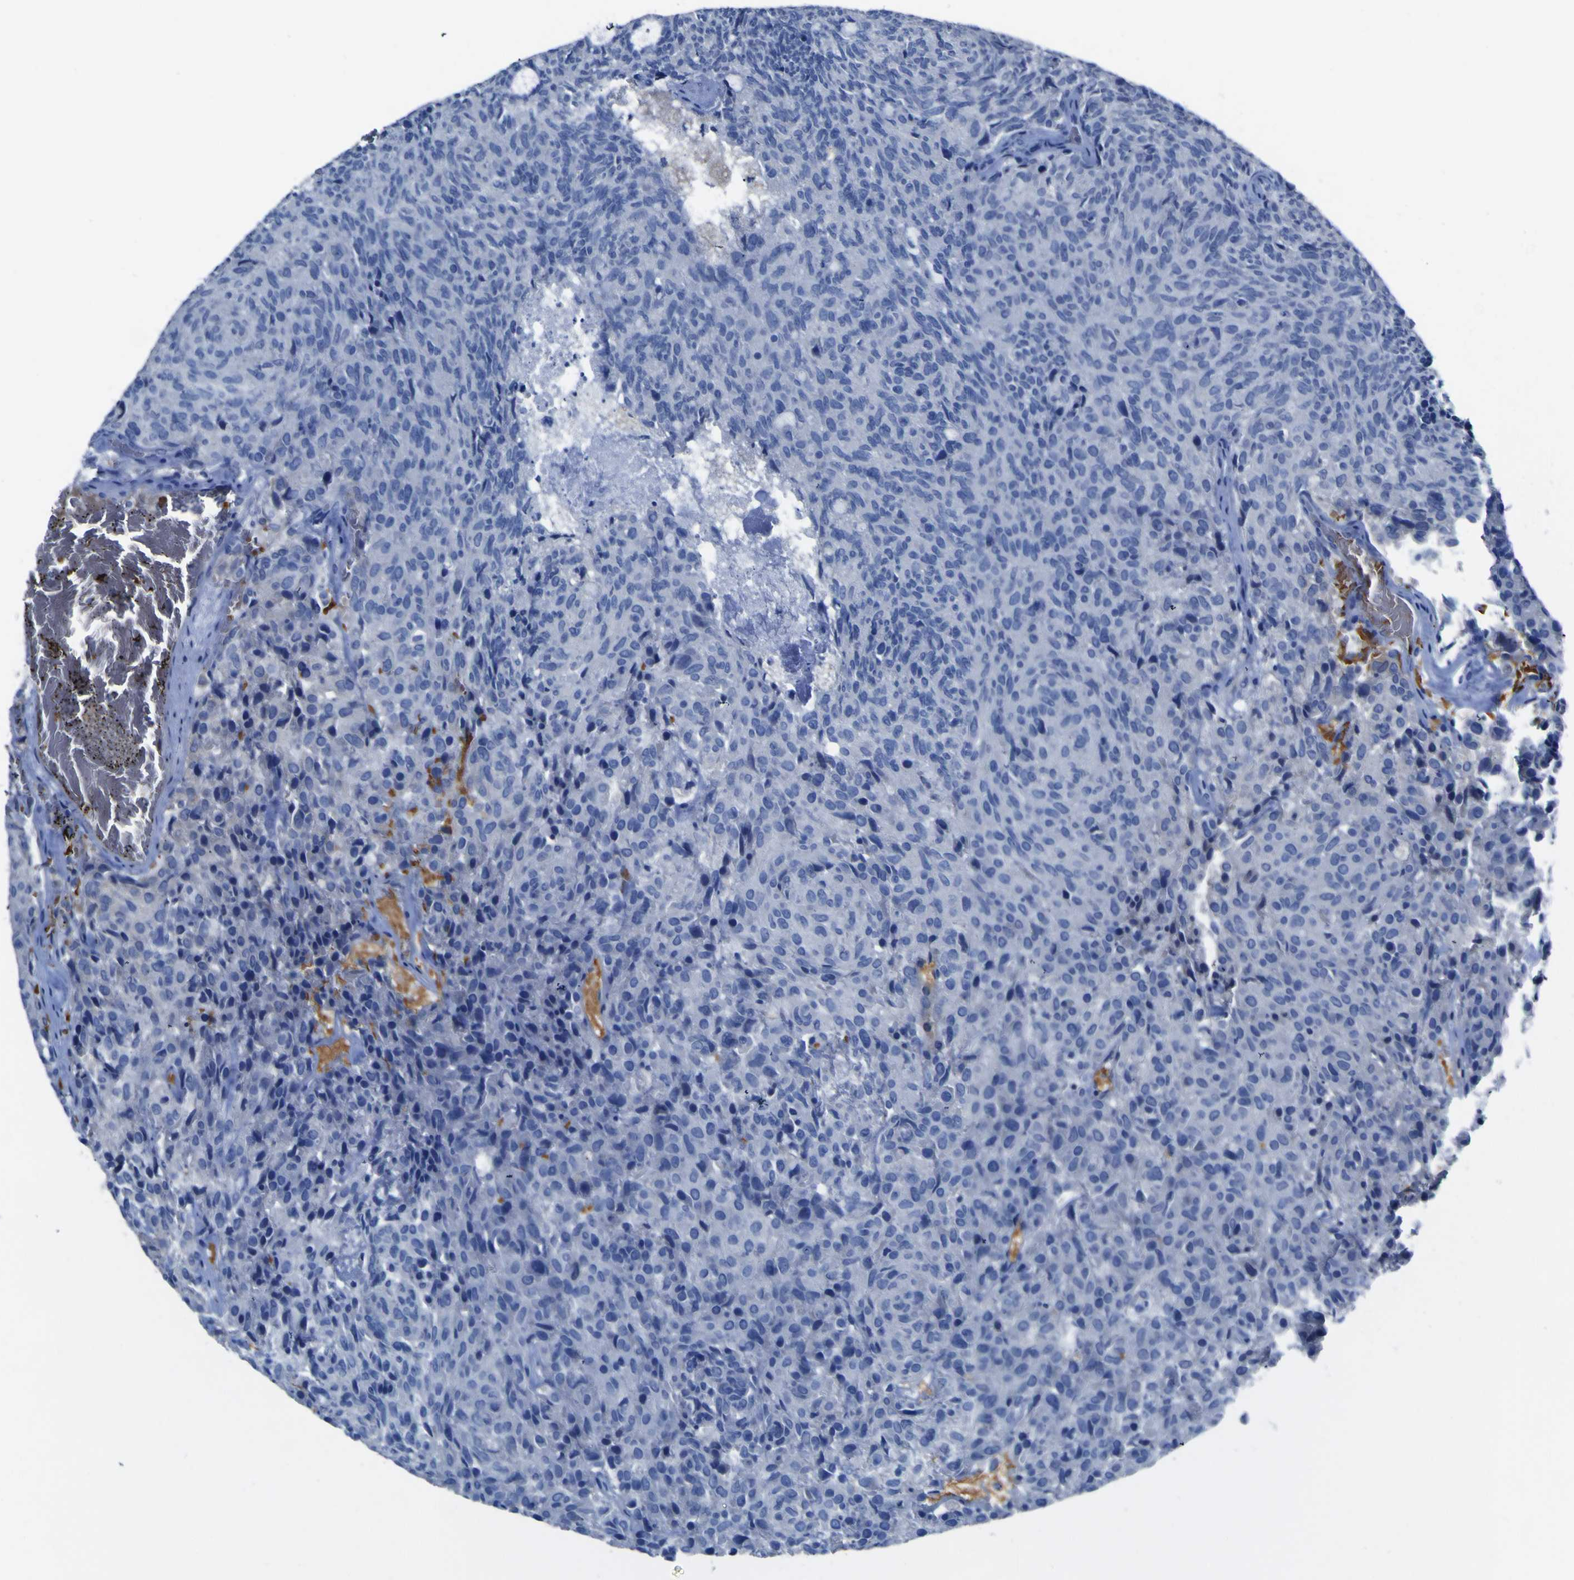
{"staining": {"intensity": "negative", "quantity": "none", "location": "none"}, "tissue": "carcinoid", "cell_type": "Tumor cells", "image_type": "cancer", "snomed": [{"axis": "morphology", "description": "Carcinoid, malignant, NOS"}, {"axis": "topography", "description": "Pancreas"}], "caption": "DAB (3,3'-diaminobenzidine) immunohistochemical staining of human carcinoid shows no significant expression in tumor cells. Brightfield microscopy of immunohistochemistry (IHC) stained with DAB (brown) and hematoxylin (blue), captured at high magnification.", "gene": "GCM1", "patient": {"sex": "female", "age": 54}}